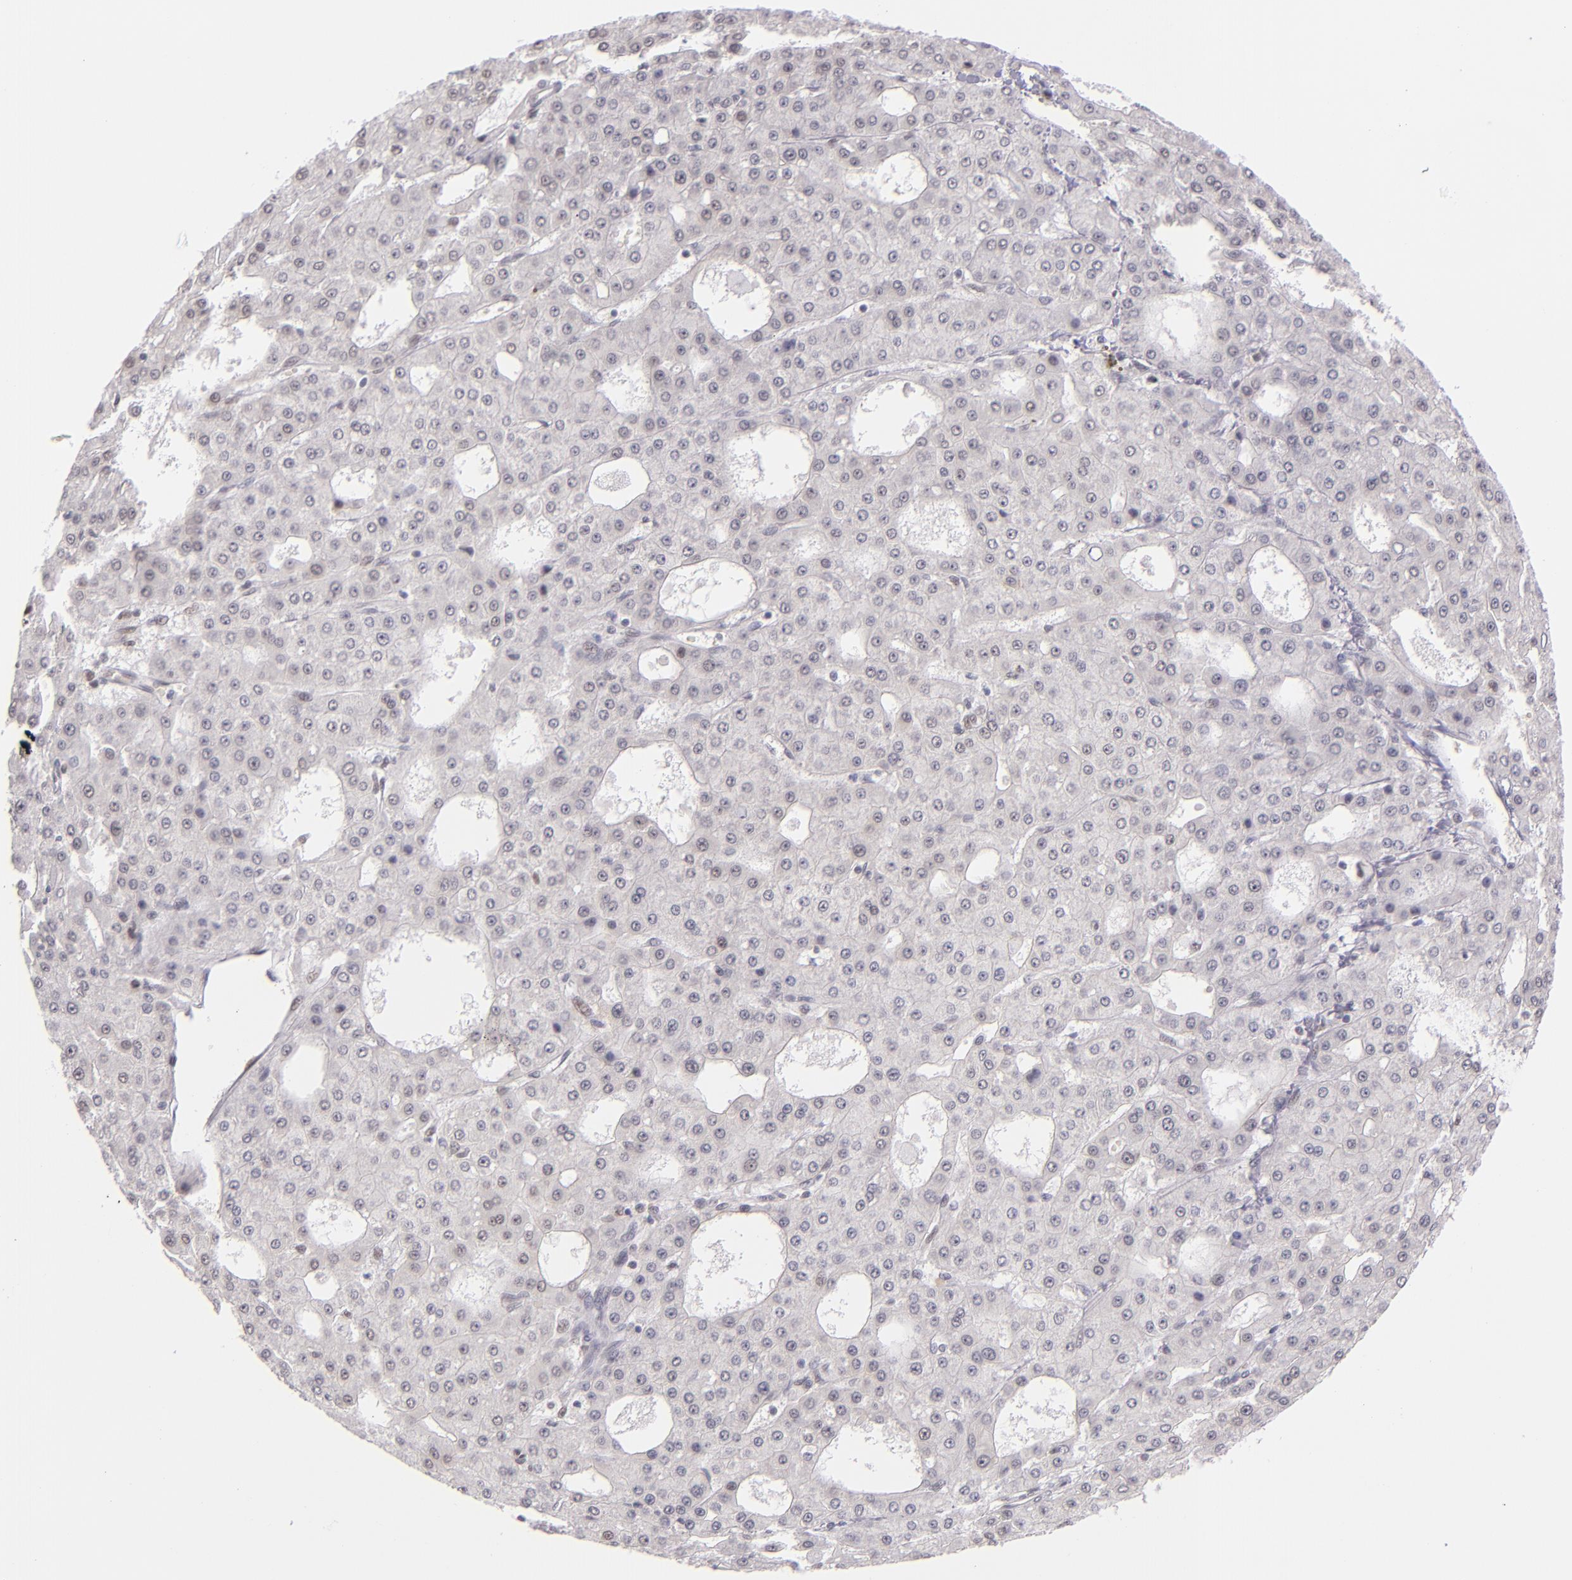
{"staining": {"intensity": "weak", "quantity": "<25%", "location": "nuclear"}, "tissue": "liver cancer", "cell_type": "Tumor cells", "image_type": "cancer", "snomed": [{"axis": "morphology", "description": "Carcinoma, Hepatocellular, NOS"}, {"axis": "topography", "description": "Liver"}], "caption": "Liver cancer (hepatocellular carcinoma) was stained to show a protein in brown. There is no significant positivity in tumor cells. (Brightfield microscopy of DAB (3,3'-diaminobenzidine) immunohistochemistry at high magnification).", "gene": "NCOR2", "patient": {"sex": "male", "age": 47}}